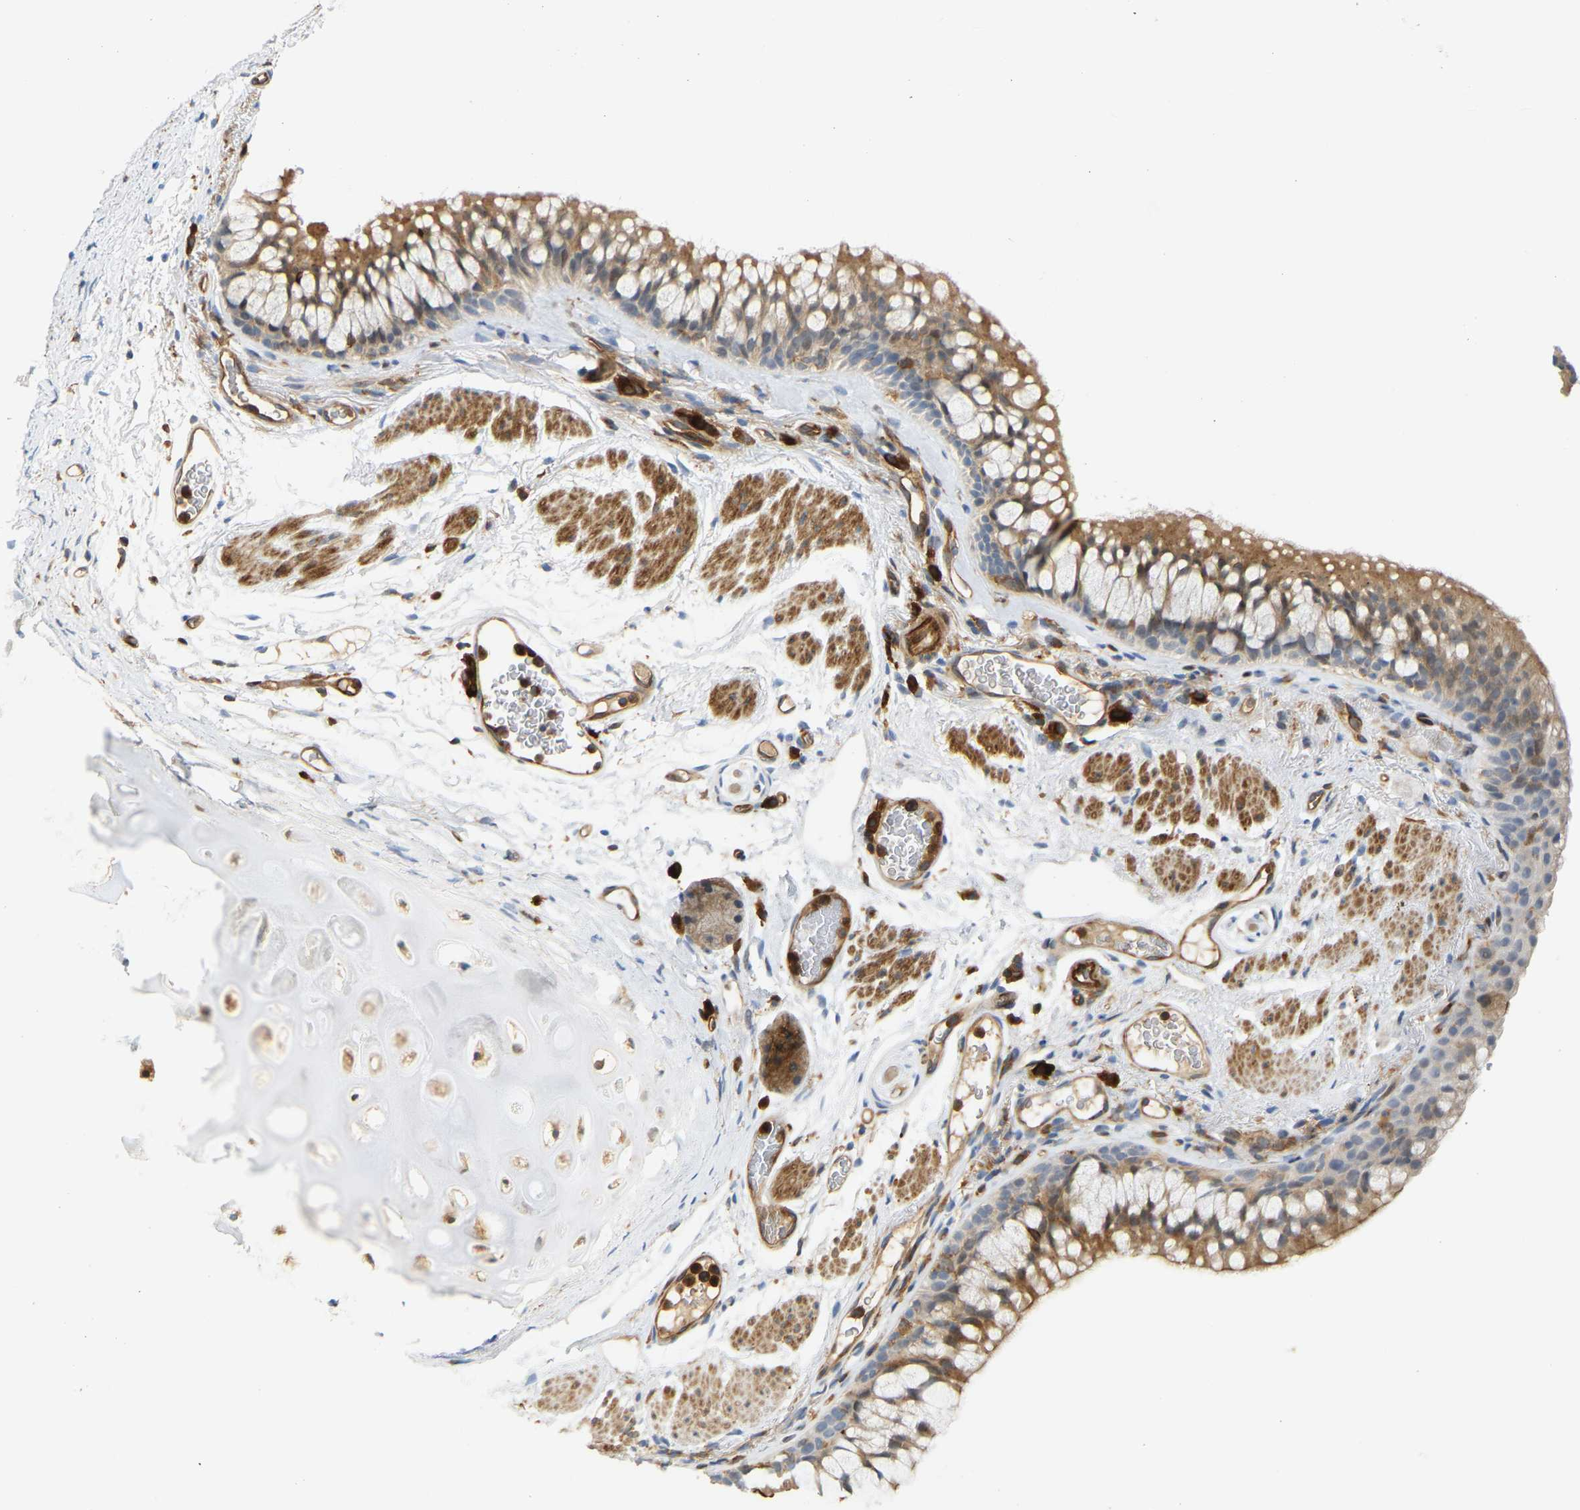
{"staining": {"intensity": "moderate", "quantity": ">75%", "location": "cytoplasmic/membranous"}, "tissue": "bronchus", "cell_type": "Respiratory epithelial cells", "image_type": "normal", "snomed": [{"axis": "morphology", "description": "Normal tissue, NOS"}, {"axis": "topography", "description": "Cartilage tissue"}, {"axis": "topography", "description": "Bronchus"}], "caption": "Brown immunohistochemical staining in unremarkable human bronchus demonstrates moderate cytoplasmic/membranous staining in approximately >75% of respiratory epithelial cells.", "gene": "PLCG2", "patient": {"sex": "female", "age": 53}}